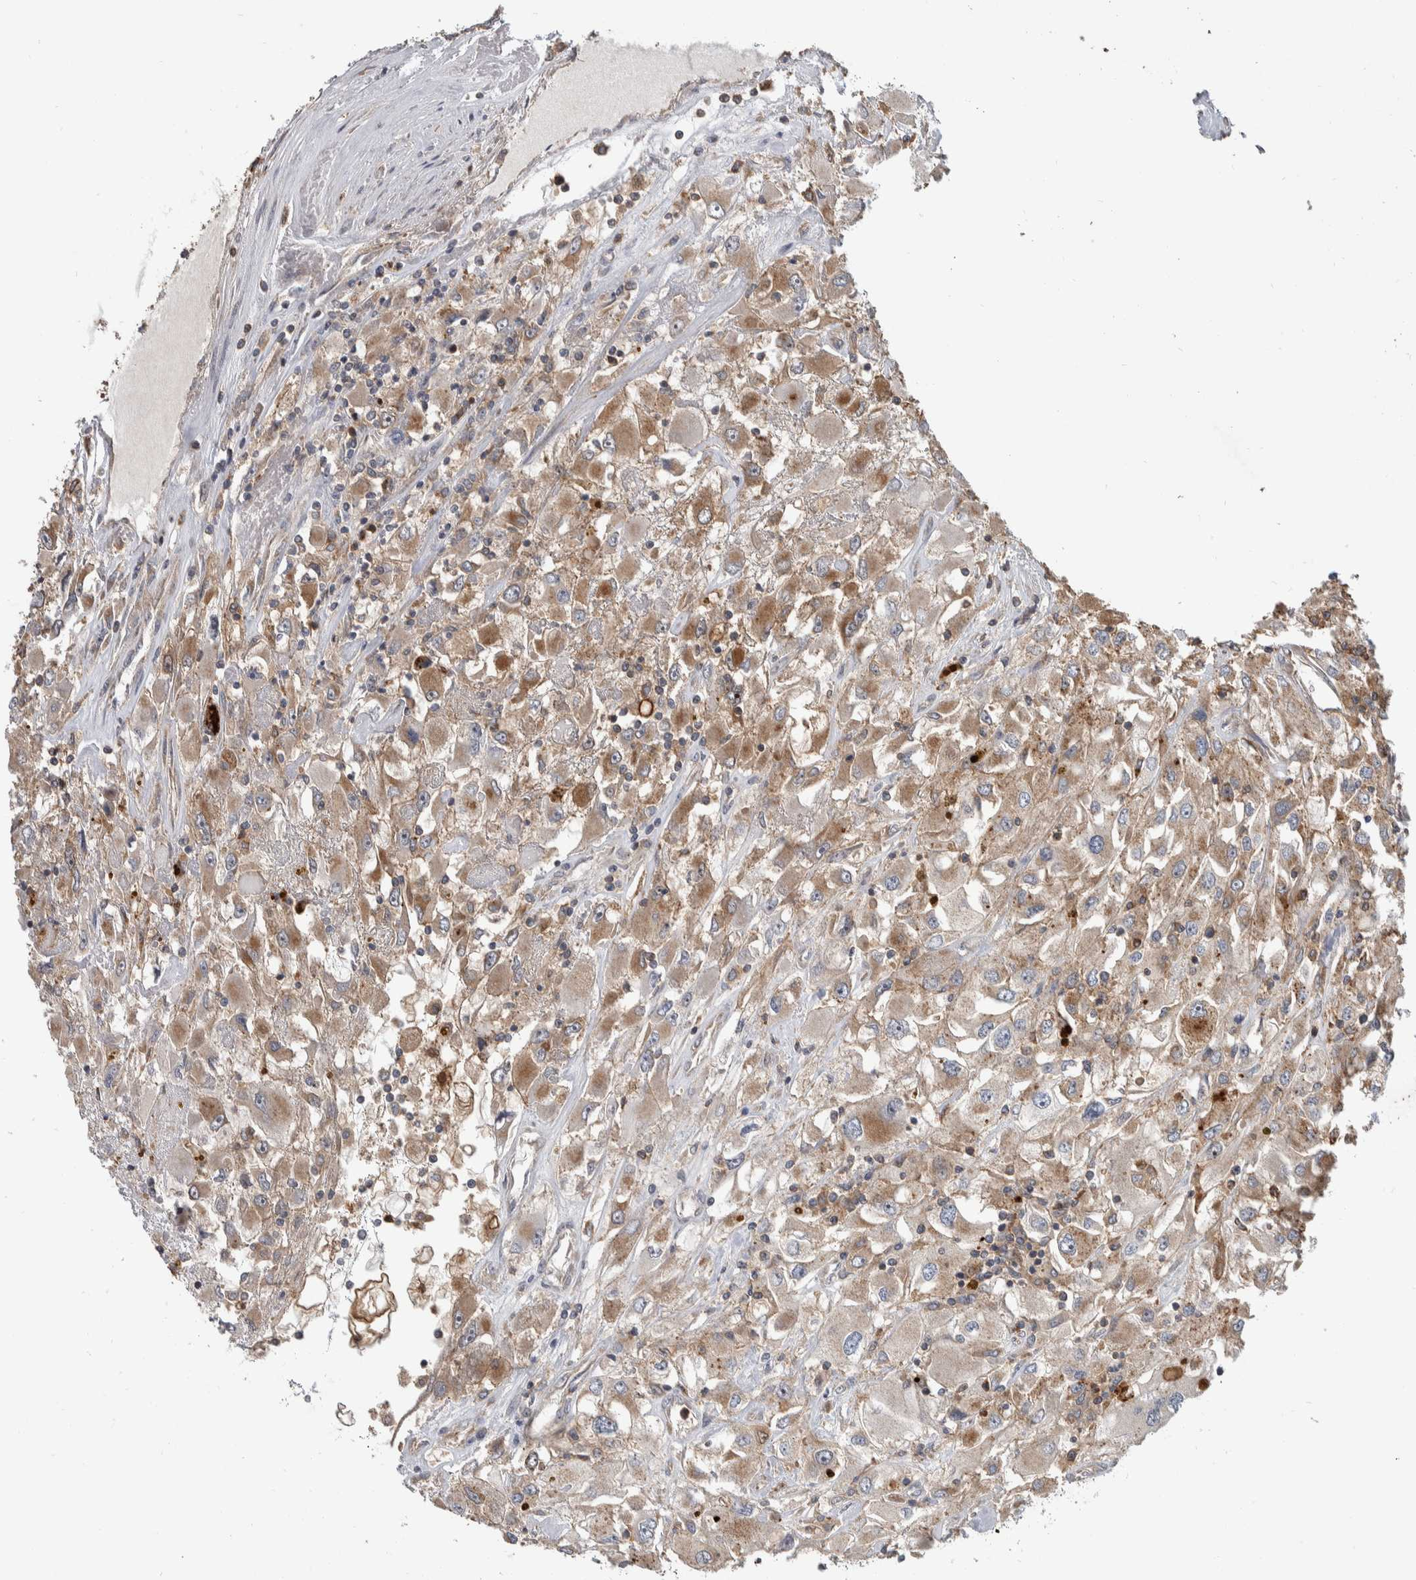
{"staining": {"intensity": "moderate", "quantity": ">75%", "location": "cytoplasmic/membranous"}, "tissue": "renal cancer", "cell_type": "Tumor cells", "image_type": "cancer", "snomed": [{"axis": "morphology", "description": "Adenocarcinoma, NOS"}, {"axis": "topography", "description": "Kidney"}], "caption": "DAB (3,3'-diaminobenzidine) immunohistochemical staining of human renal adenocarcinoma demonstrates moderate cytoplasmic/membranous protein expression in approximately >75% of tumor cells.", "gene": "SDCBP", "patient": {"sex": "female", "age": 52}}